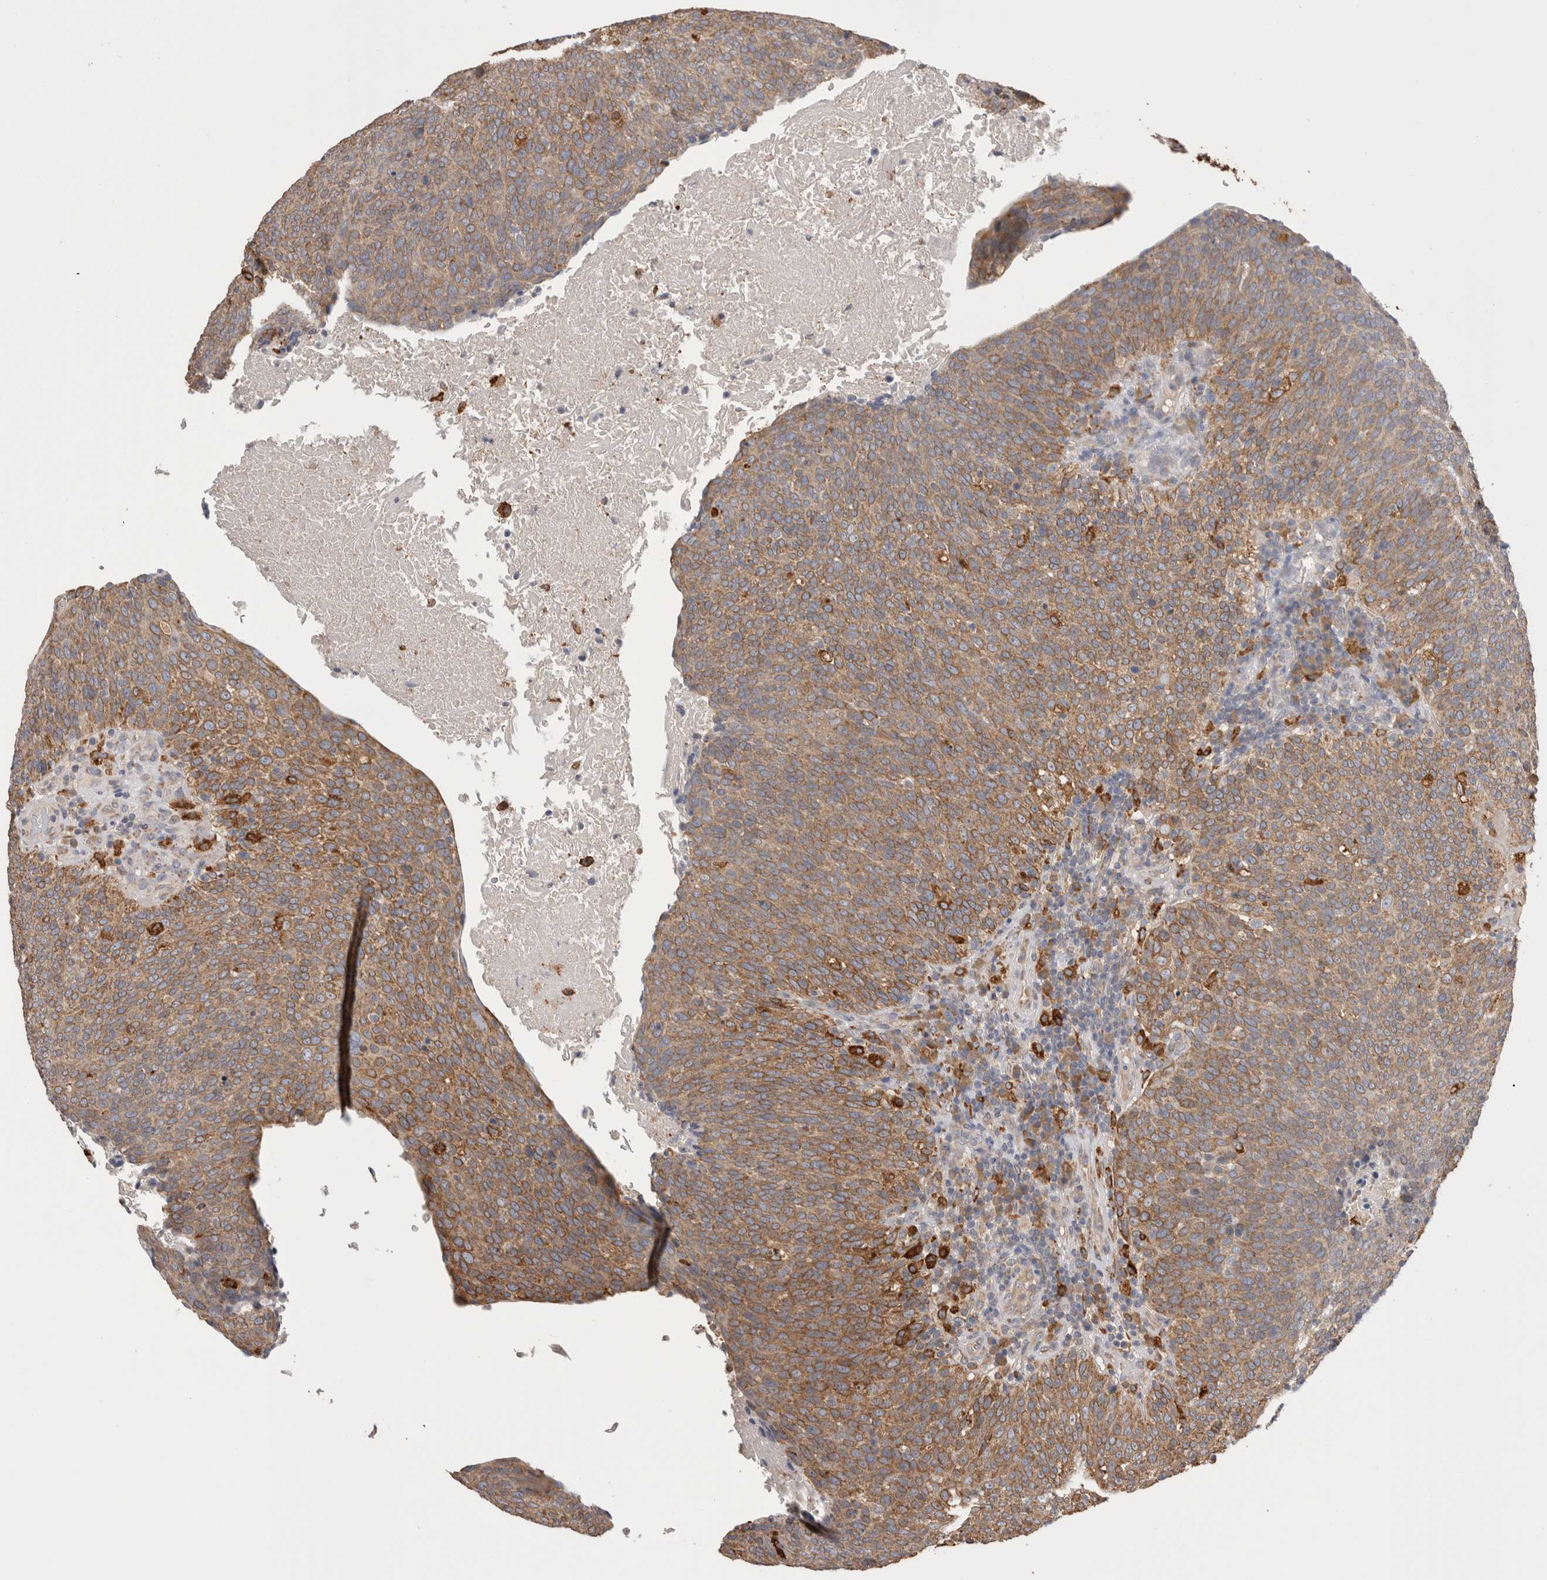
{"staining": {"intensity": "moderate", "quantity": ">75%", "location": "cytoplasmic/membranous"}, "tissue": "head and neck cancer", "cell_type": "Tumor cells", "image_type": "cancer", "snomed": [{"axis": "morphology", "description": "Squamous cell carcinoma, NOS"}, {"axis": "morphology", "description": "Squamous cell carcinoma, metastatic, NOS"}, {"axis": "topography", "description": "Lymph node"}, {"axis": "topography", "description": "Head-Neck"}], "caption": "High-power microscopy captured an immunohistochemistry photomicrograph of head and neck squamous cell carcinoma, revealing moderate cytoplasmic/membranous positivity in about >75% of tumor cells. (IHC, brightfield microscopy, high magnification).", "gene": "LRPAP1", "patient": {"sex": "male", "age": 62}}